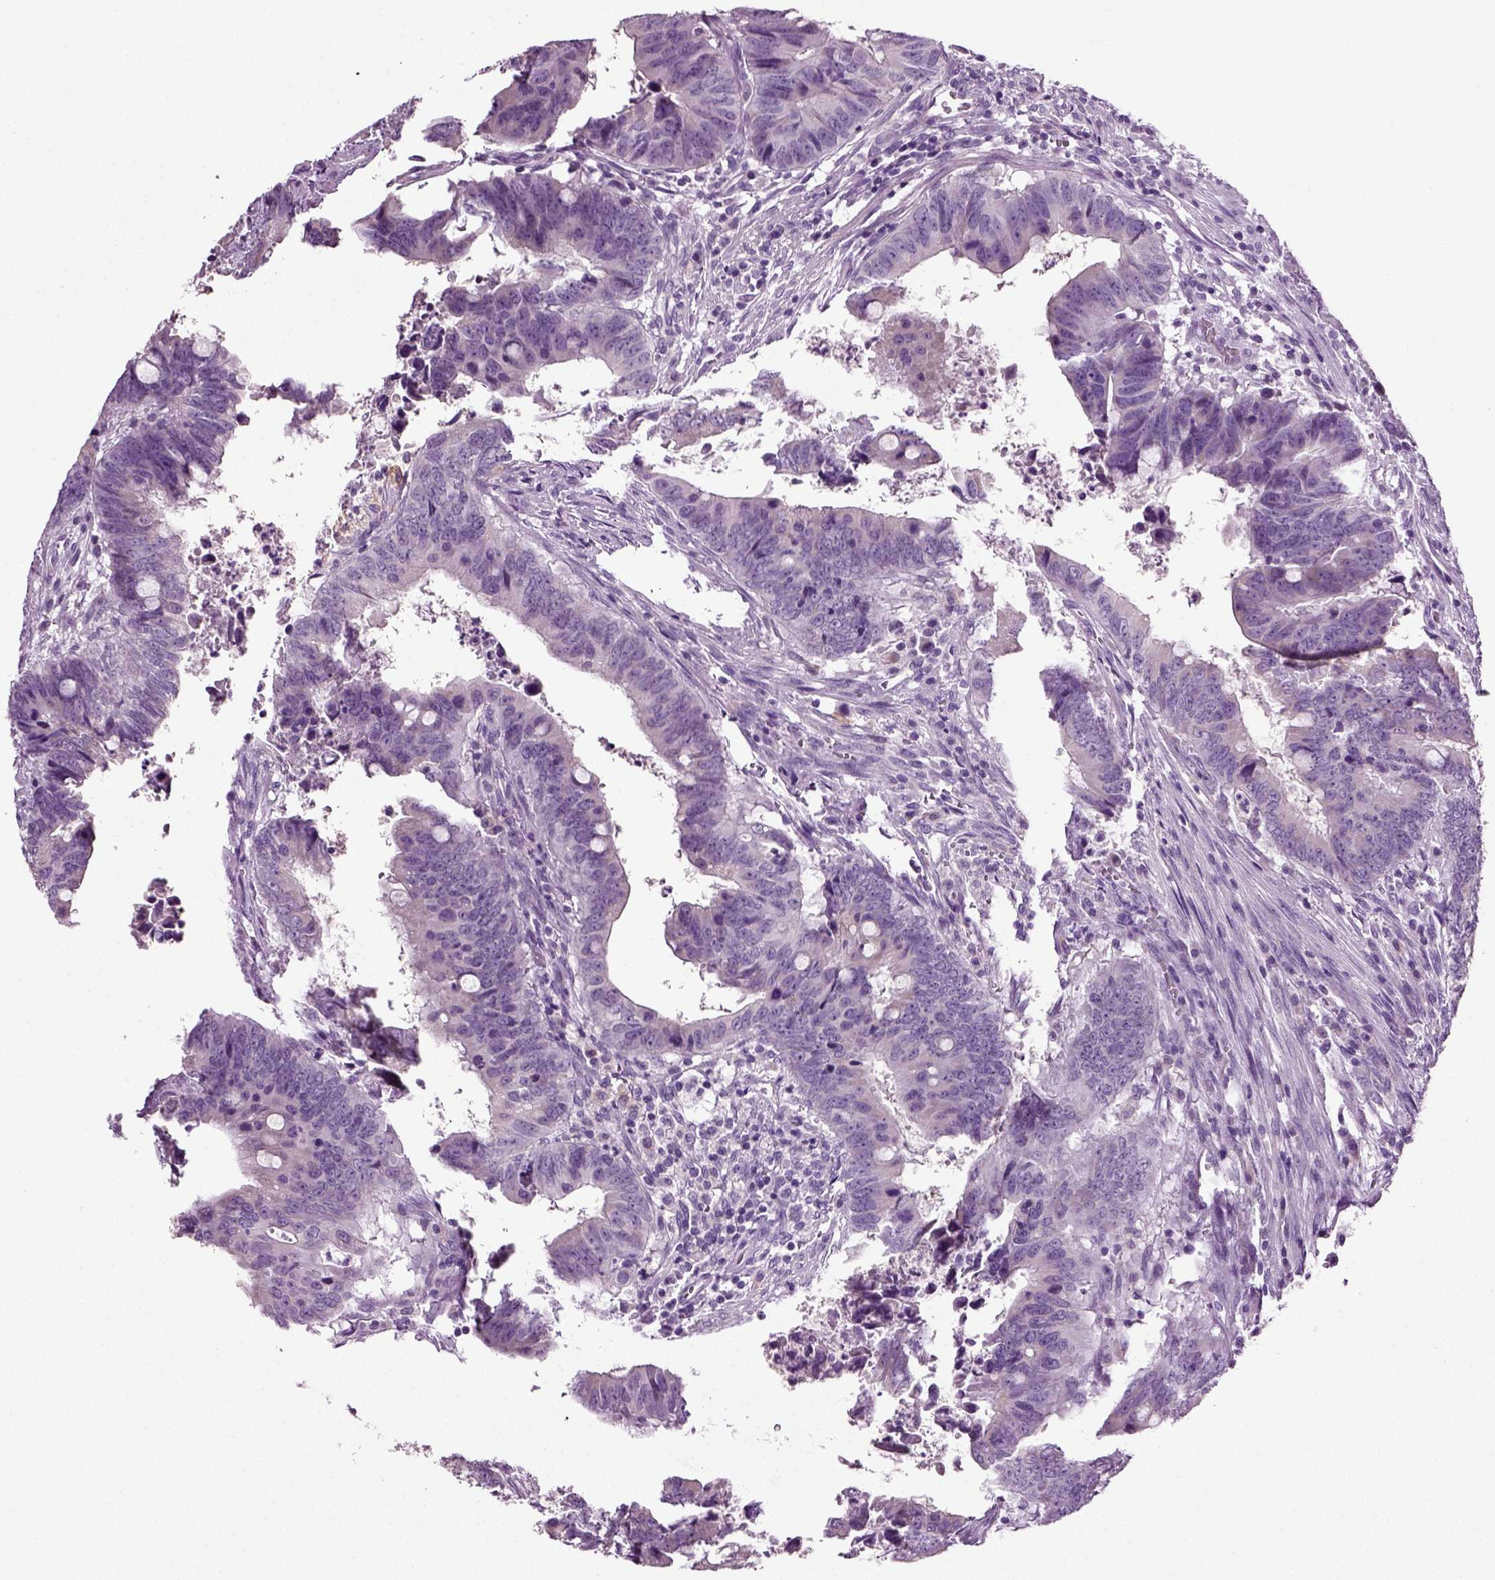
{"staining": {"intensity": "negative", "quantity": "none", "location": "none"}, "tissue": "colorectal cancer", "cell_type": "Tumor cells", "image_type": "cancer", "snomed": [{"axis": "morphology", "description": "Adenocarcinoma, NOS"}, {"axis": "topography", "description": "Colon"}], "caption": "Immunohistochemistry (IHC) of human colorectal adenocarcinoma displays no expression in tumor cells.", "gene": "DNAH10", "patient": {"sex": "female", "age": 82}}